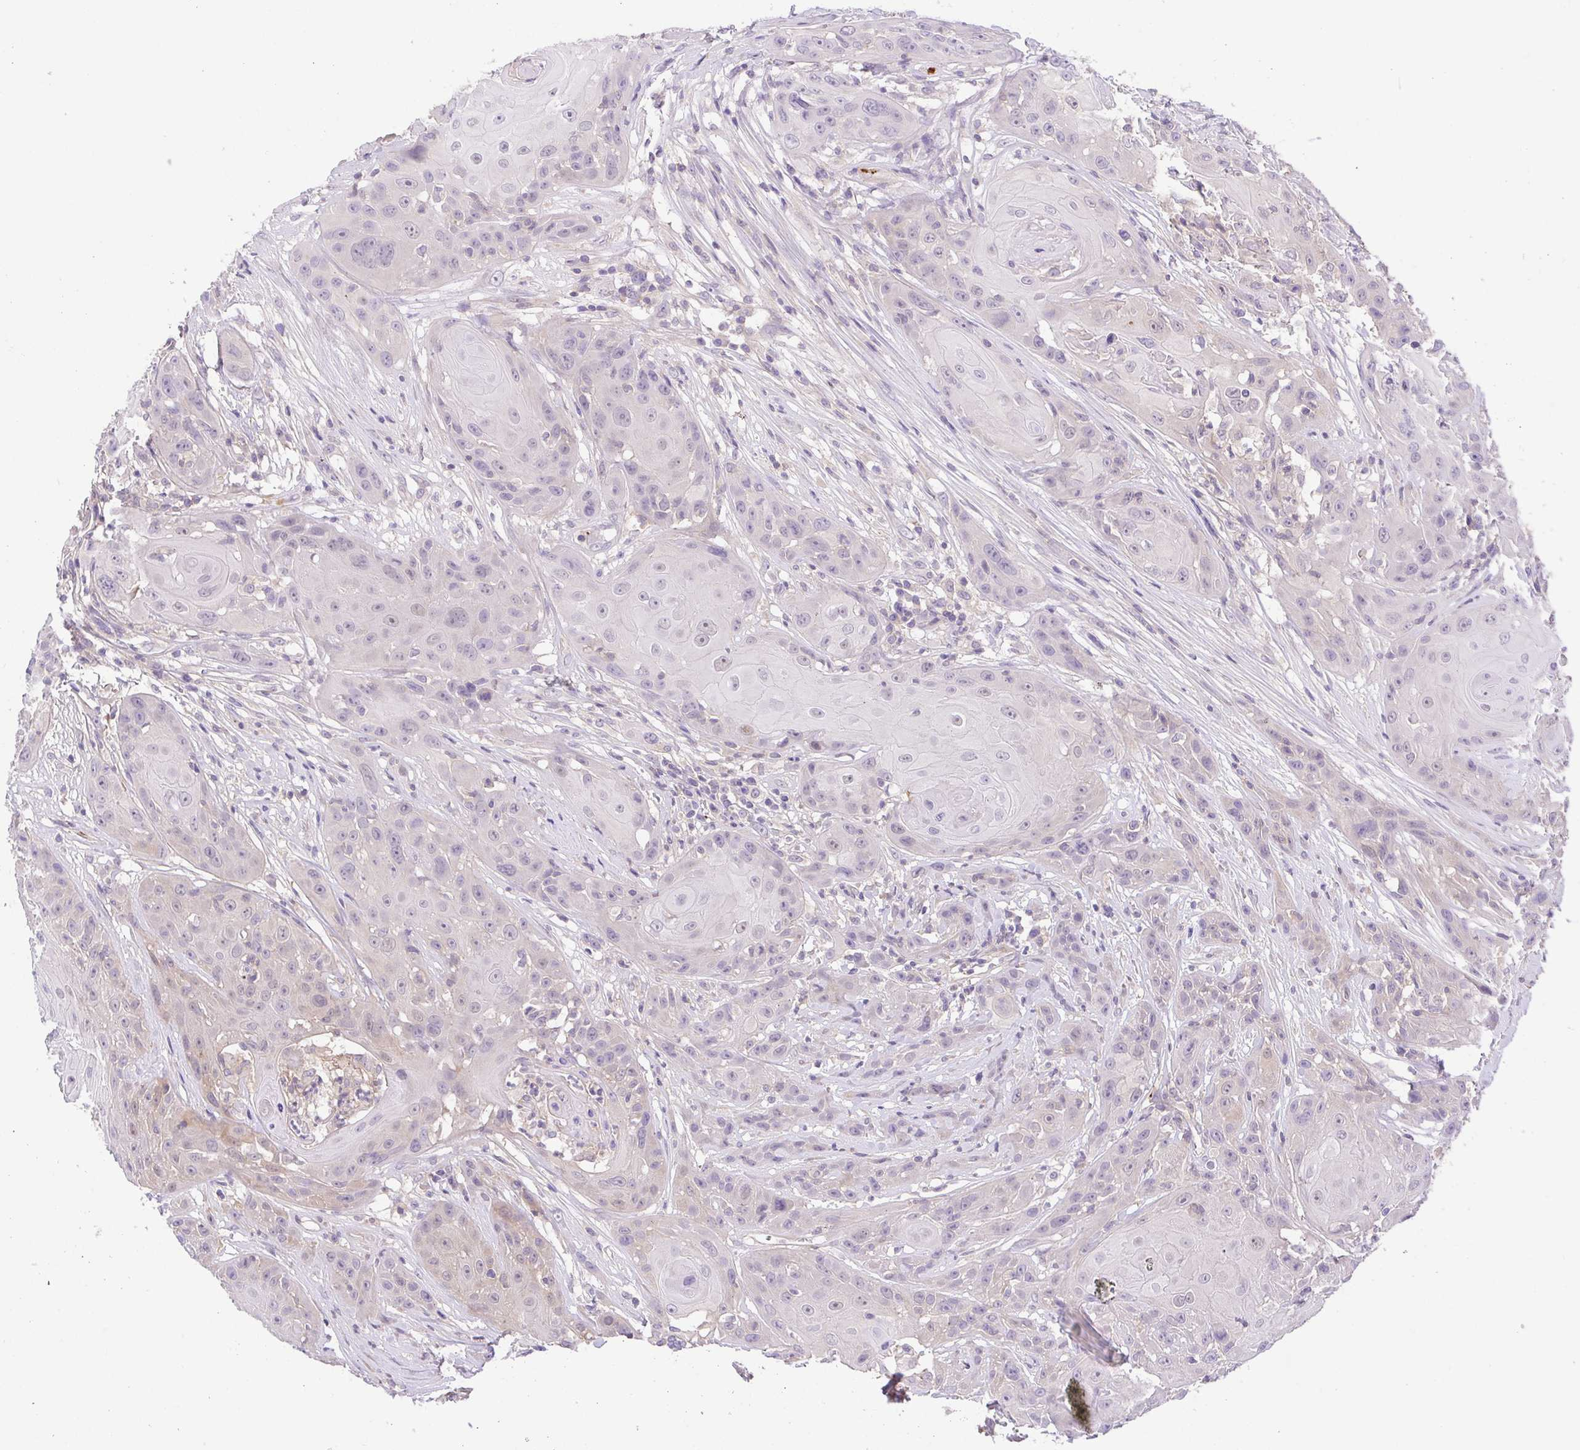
{"staining": {"intensity": "negative", "quantity": "none", "location": "none"}, "tissue": "head and neck cancer", "cell_type": "Tumor cells", "image_type": "cancer", "snomed": [{"axis": "morphology", "description": "Squamous cell carcinoma, NOS"}, {"axis": "topography", "description": "Skin"}, {"axis": "topography", "description": "Head-Neck"}], "caption": "This is a image of IHC staining of head and neck cancer, which shows no staining in tumor cells. Brightfield microscopy of immunohistochemistry stained with DAB (brown) and hematoxylin (blue), captured at high magnification.", "gene": "PRR14L", "patient": {"sex": "male", "age": 80}}